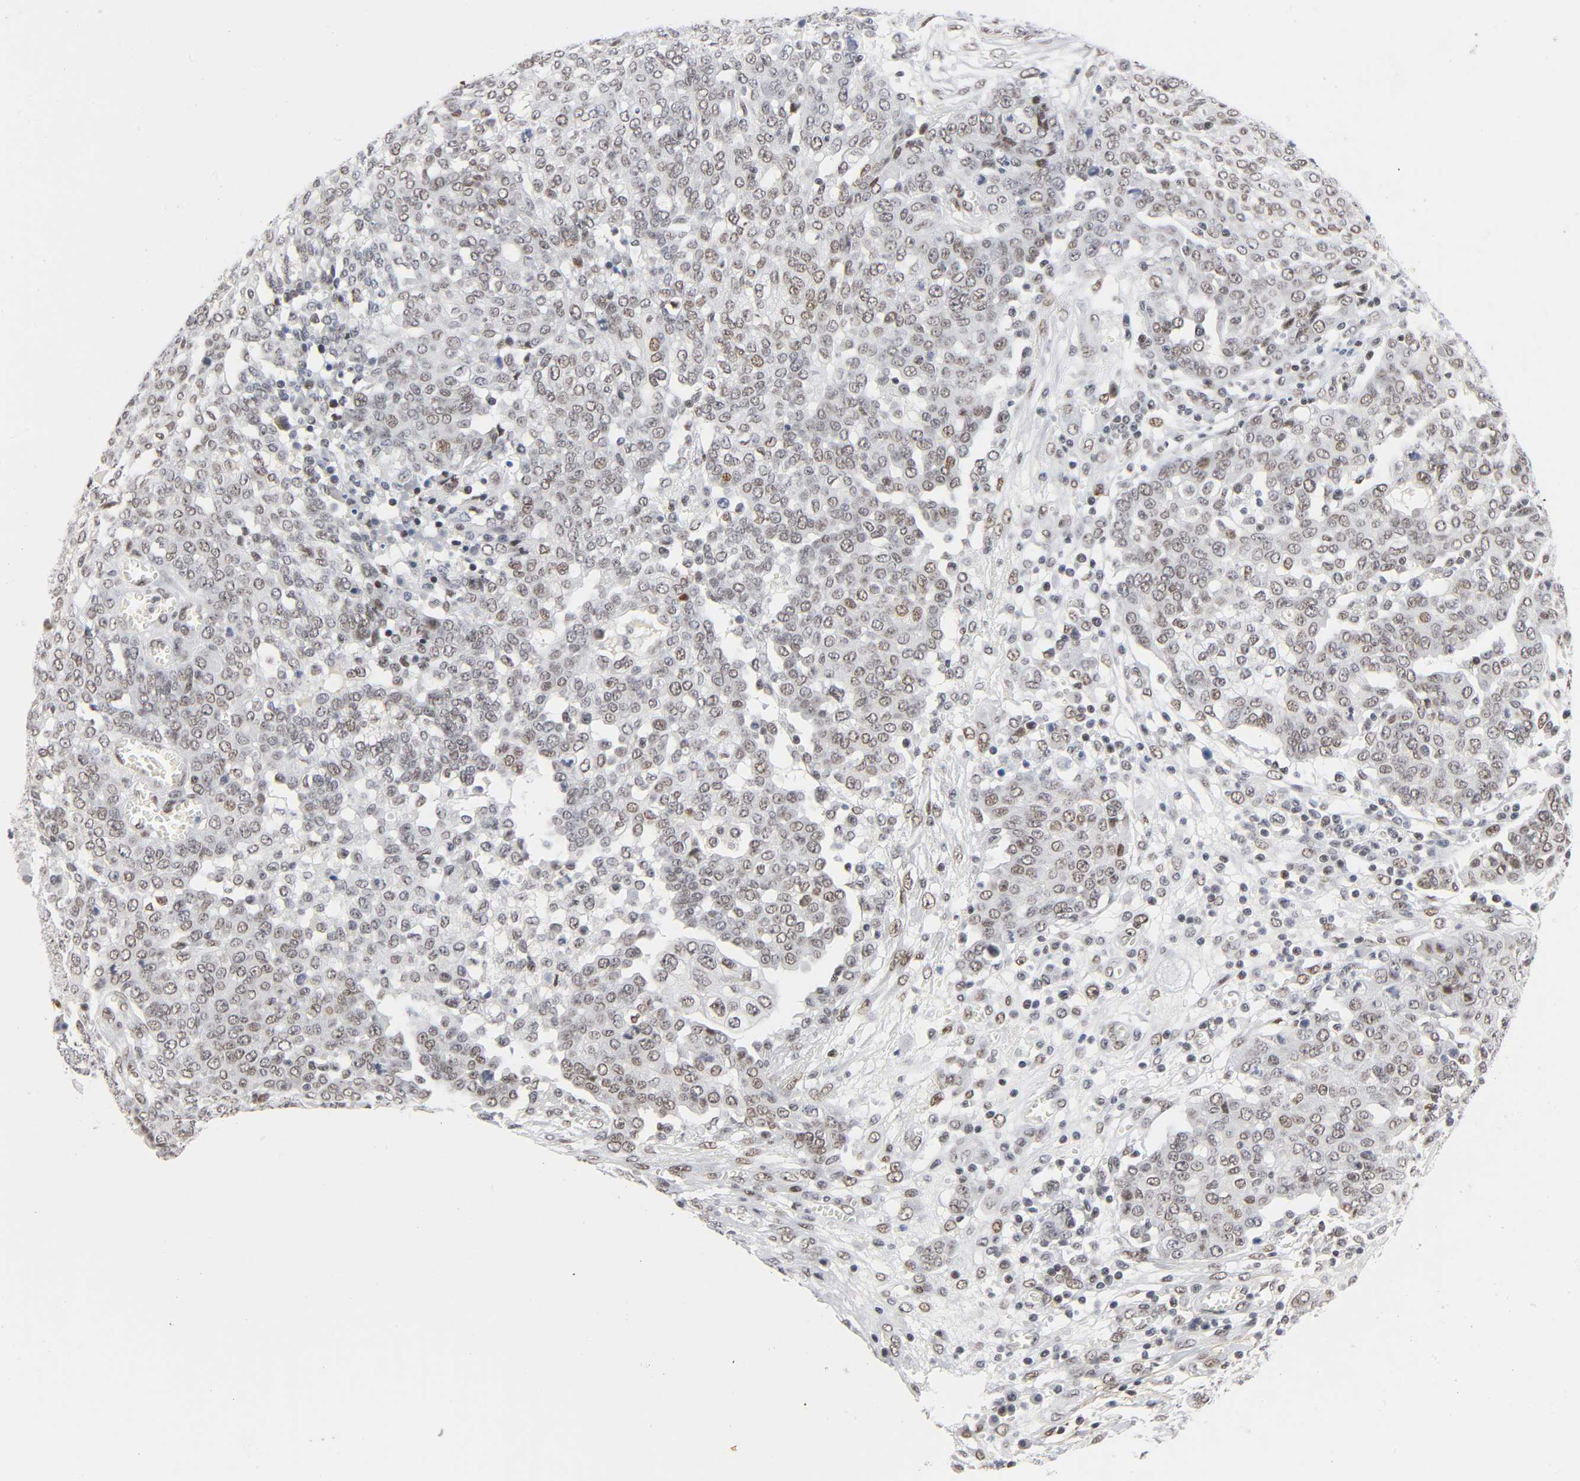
{"staining": {"intensity": "weak", "quantity": "25%-75%", "location": "nuclear"}, "tissue": "ovarian cancer", "cell_type": "Tumor cells", "image_type": "cancer", "snomed": [{"axis": "morphology", "description": "Cystadenocarcinoma, serous, NOS"}, {"axis": "topography", "description": "Soft tissue"}, {"axis": "topography", "description": "Ovary"}], "caption": "IHC (DAB) staining of ovarian serous cystadenocarcinoma exhibits weak nuclear protein staining in approximately 25%-75% of tumor cells.", "gene": "DIDO1", "patient": {"sex": "female", "age": 57}}